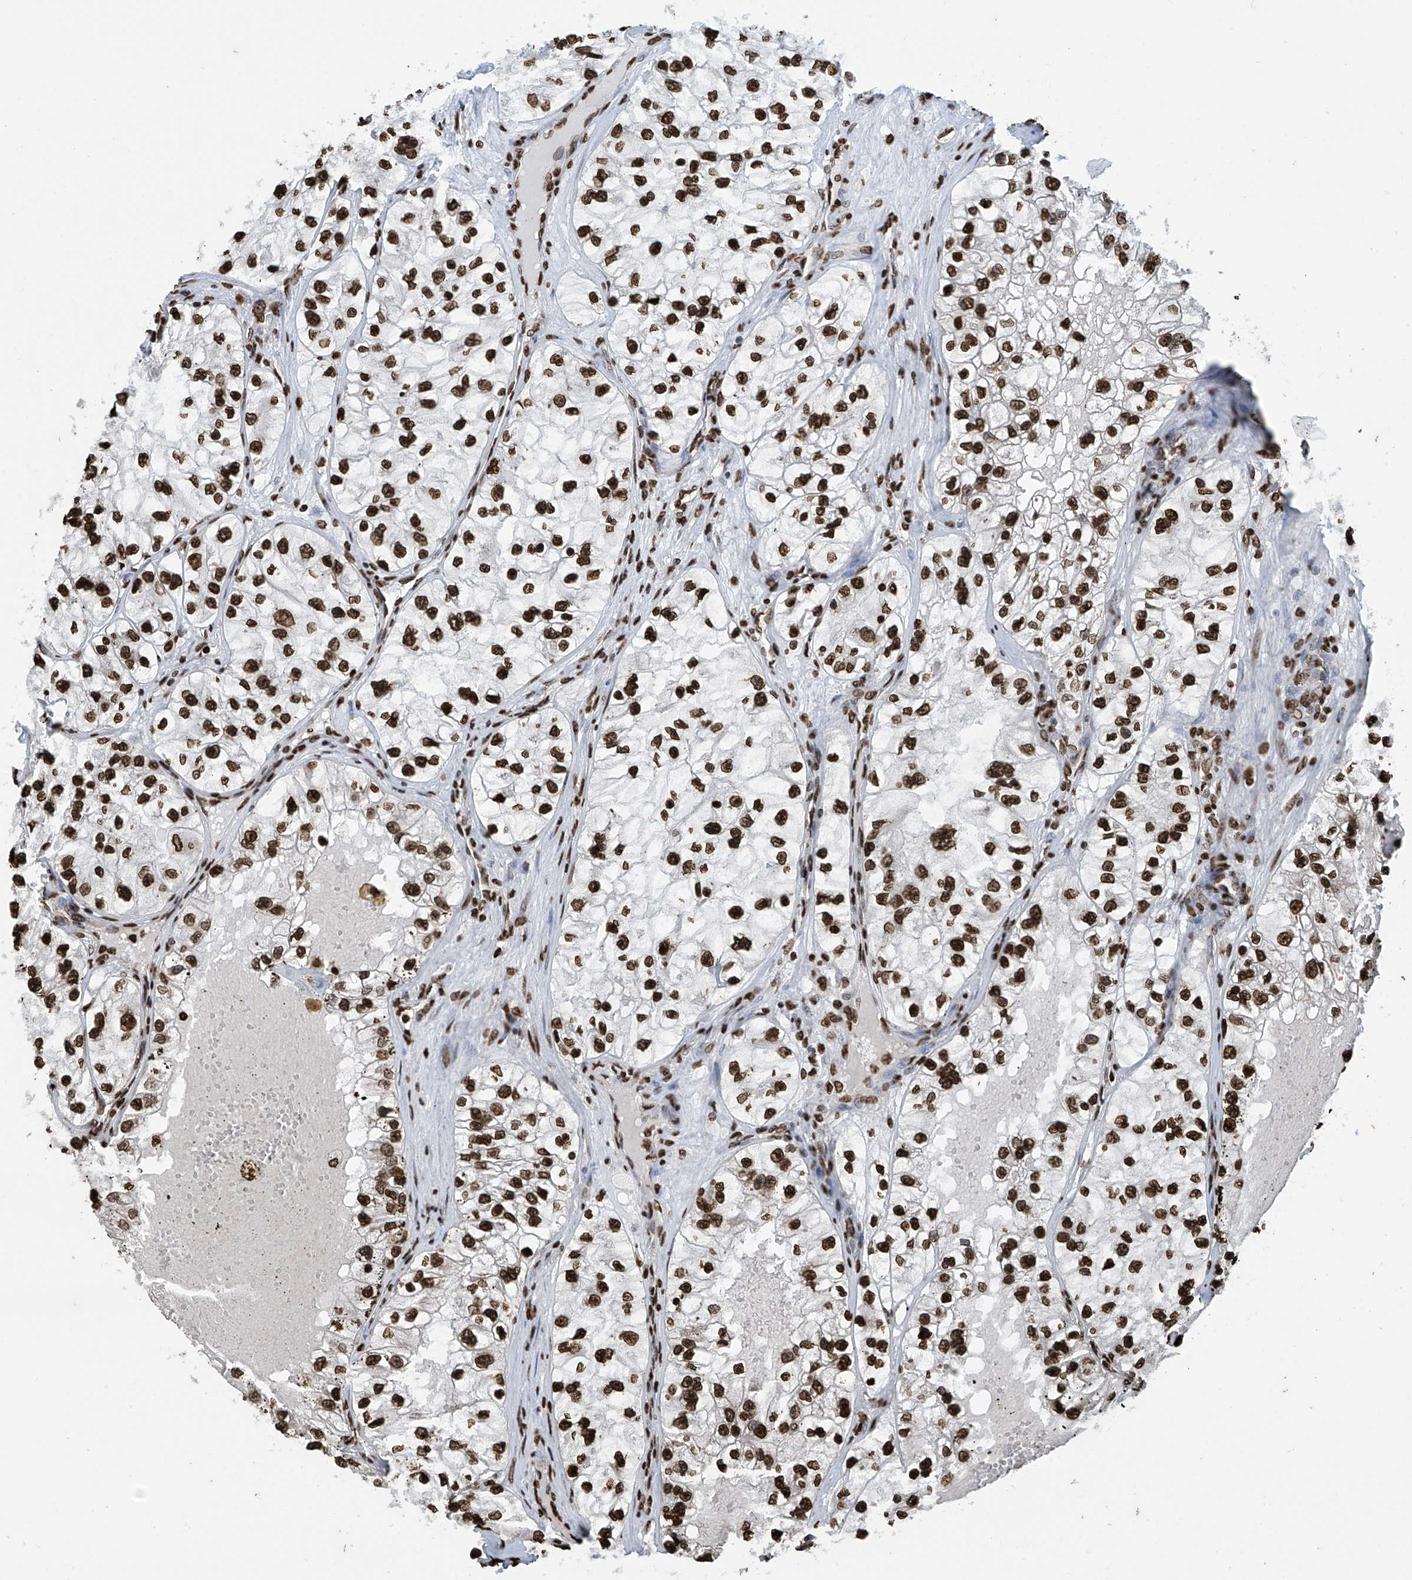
{"staining": {"intensity": "strong", "quantity": ">75%", "location": "nuclear"}, "tissue": "renal cancer", "cell_type": "Tumor cells", "image_type": "cancer", "snomed": [{"axis": "morphology", "description": "Adenocarcinoma, NOS"}, {"axis": "topography", "description": "Kidney"}], "caption": "Renal adenocarcinoma stained for a protein (brown) reveals strong nuclear positive expression in approximately >75% of tumor cells.", "gene": "DPPA2", "patient": {"sex": "female", "age": 57}}